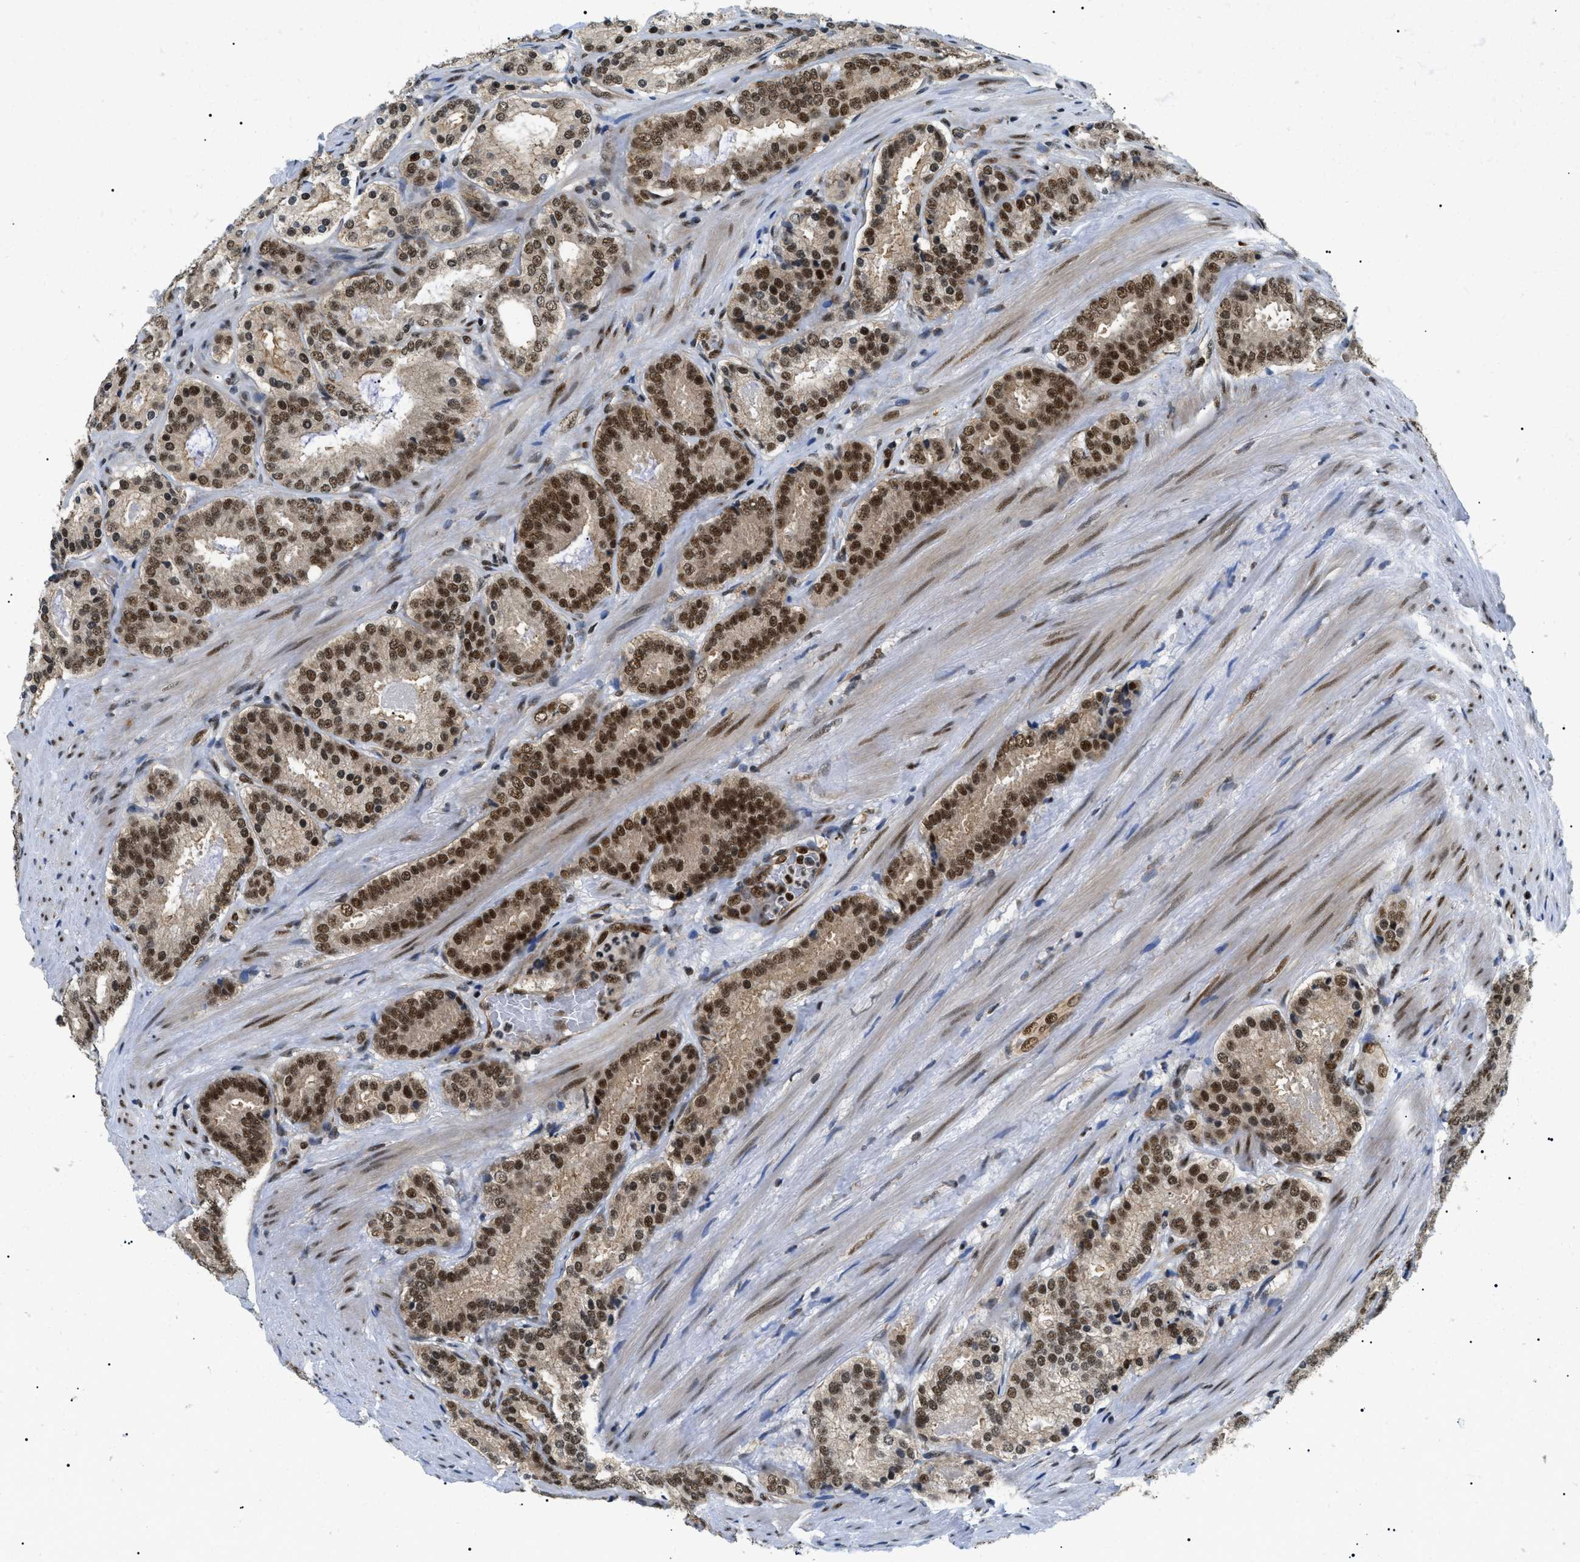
{"staining": {"intensity": "strong", "quantity": ">75%", "location": "cytoplasmic/membranous,nuclear"}, "tissue": "prostate cancer", "cell_type": "Tumor cells", "image_type": "cancer", "snomed": [{"axis": "morphology", "description": "Adenocarcinoma, Low grade"}, {"axis": "topography", "description": "Prostate"}], "caption": "Low-grade adenocarcinoma (prostate) tissue shows strong cytoplasmic/membranous and nuclear staining in approximately >75% of tumor cells, visualized by immunohistochemistry.", "gene": "CWC25", "patient": {"sex": "male", "age": 69}}